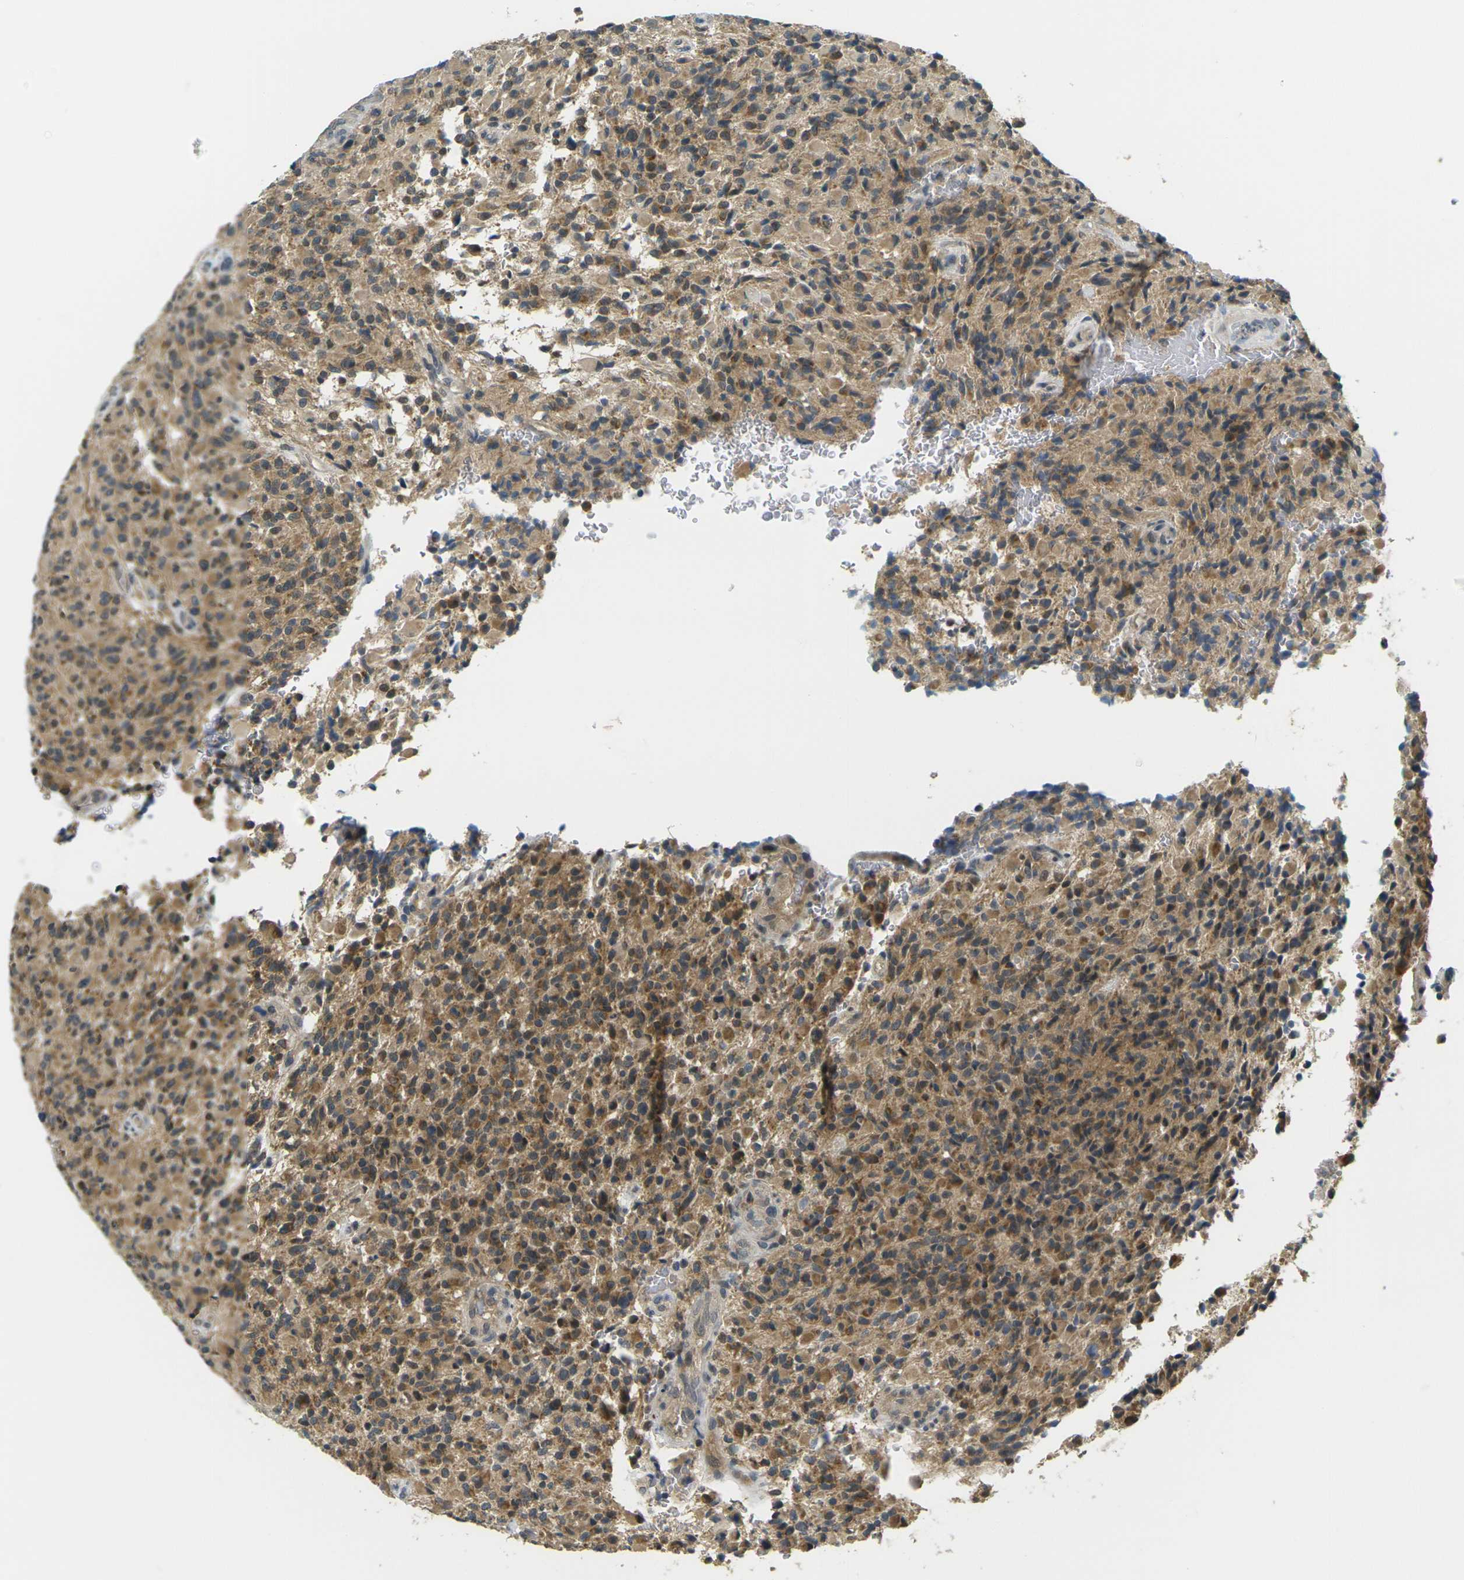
{"staining": {"intensity": "moderate", "quantity": ">75%", "location": "cytoplasmic/membranous"}, "tissue": "glioma", "cell_type": "Tumor cells", "image_type": "cancer", "snomed": [{"axis": "morphology", "description": "Glioma, malignant, High grade"}, {"axis": "topography", "description": "Brain"}], "caption": "Immunohistochemical staining of glioma reveals moderate cytoplasmic/membranous protein staining in approximately >75% of tumor cells. (brown staining indicates protein expression, while blue staining denotes nuclei).", "gene": "KLHL8", "patient": {"sex": "male", "age": 71}}